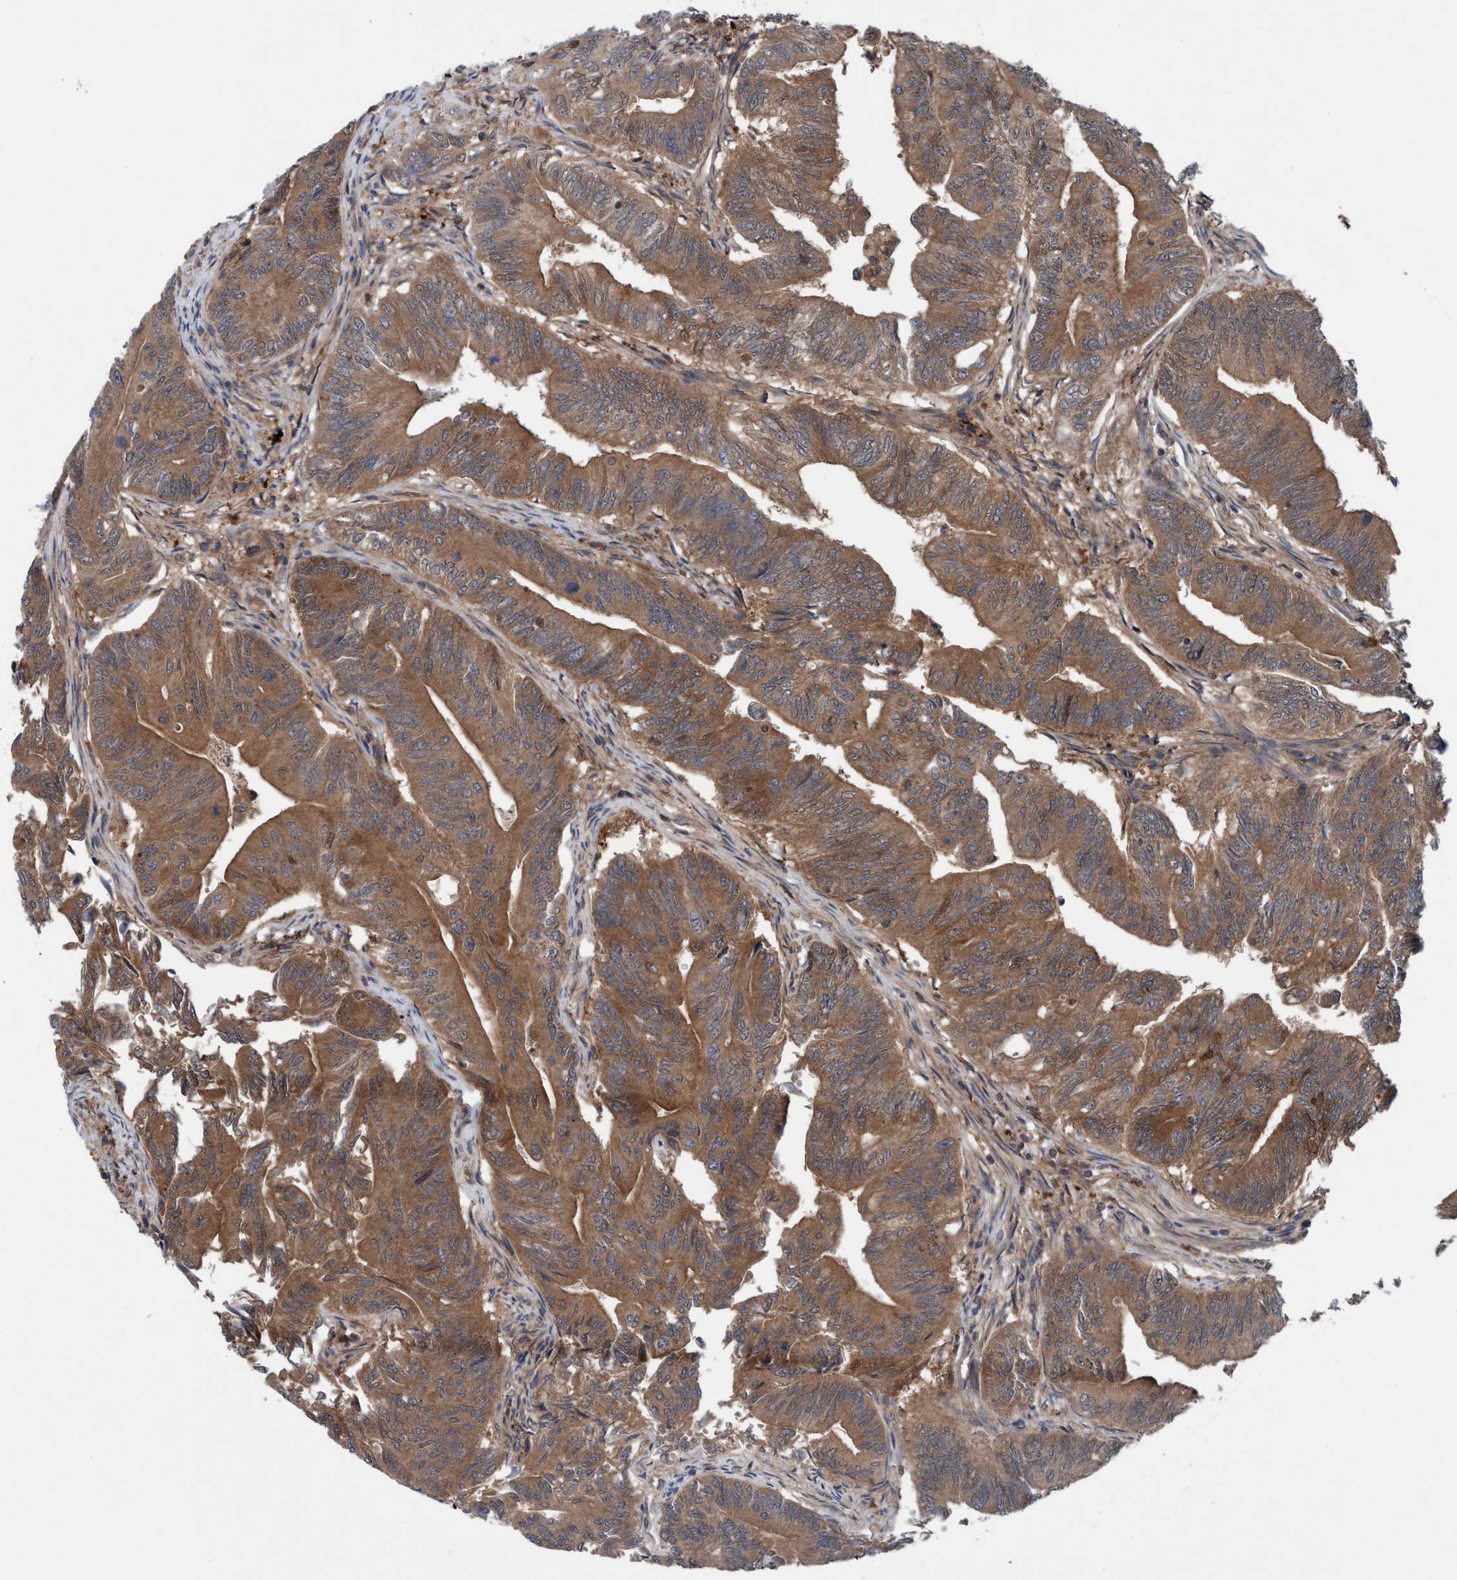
{"staining": {"intensity": "moderate", "quantity": ">75%", "location": "cytoplasmic/membranous"}, "tissue": "colorectal cancer", "cell_type": "Tumor cells", "image_type": "cancer", "snomed": [{"axis": "morphology", "description": "Adenoma, NOS"}, {"axis": "morphology", "description": "Adenocarcinoma, NOS"}, {"axis": "topography", "description": "Colon"}], "caption": "The photomicrograph displays a brown stain indicating the presence of a protein in the cytoplasmic/membranous of tumor cells in colorectal adenocarcinoma.", "gene": "GLOD4", "patient": {"sex": "male", "age": 79}}